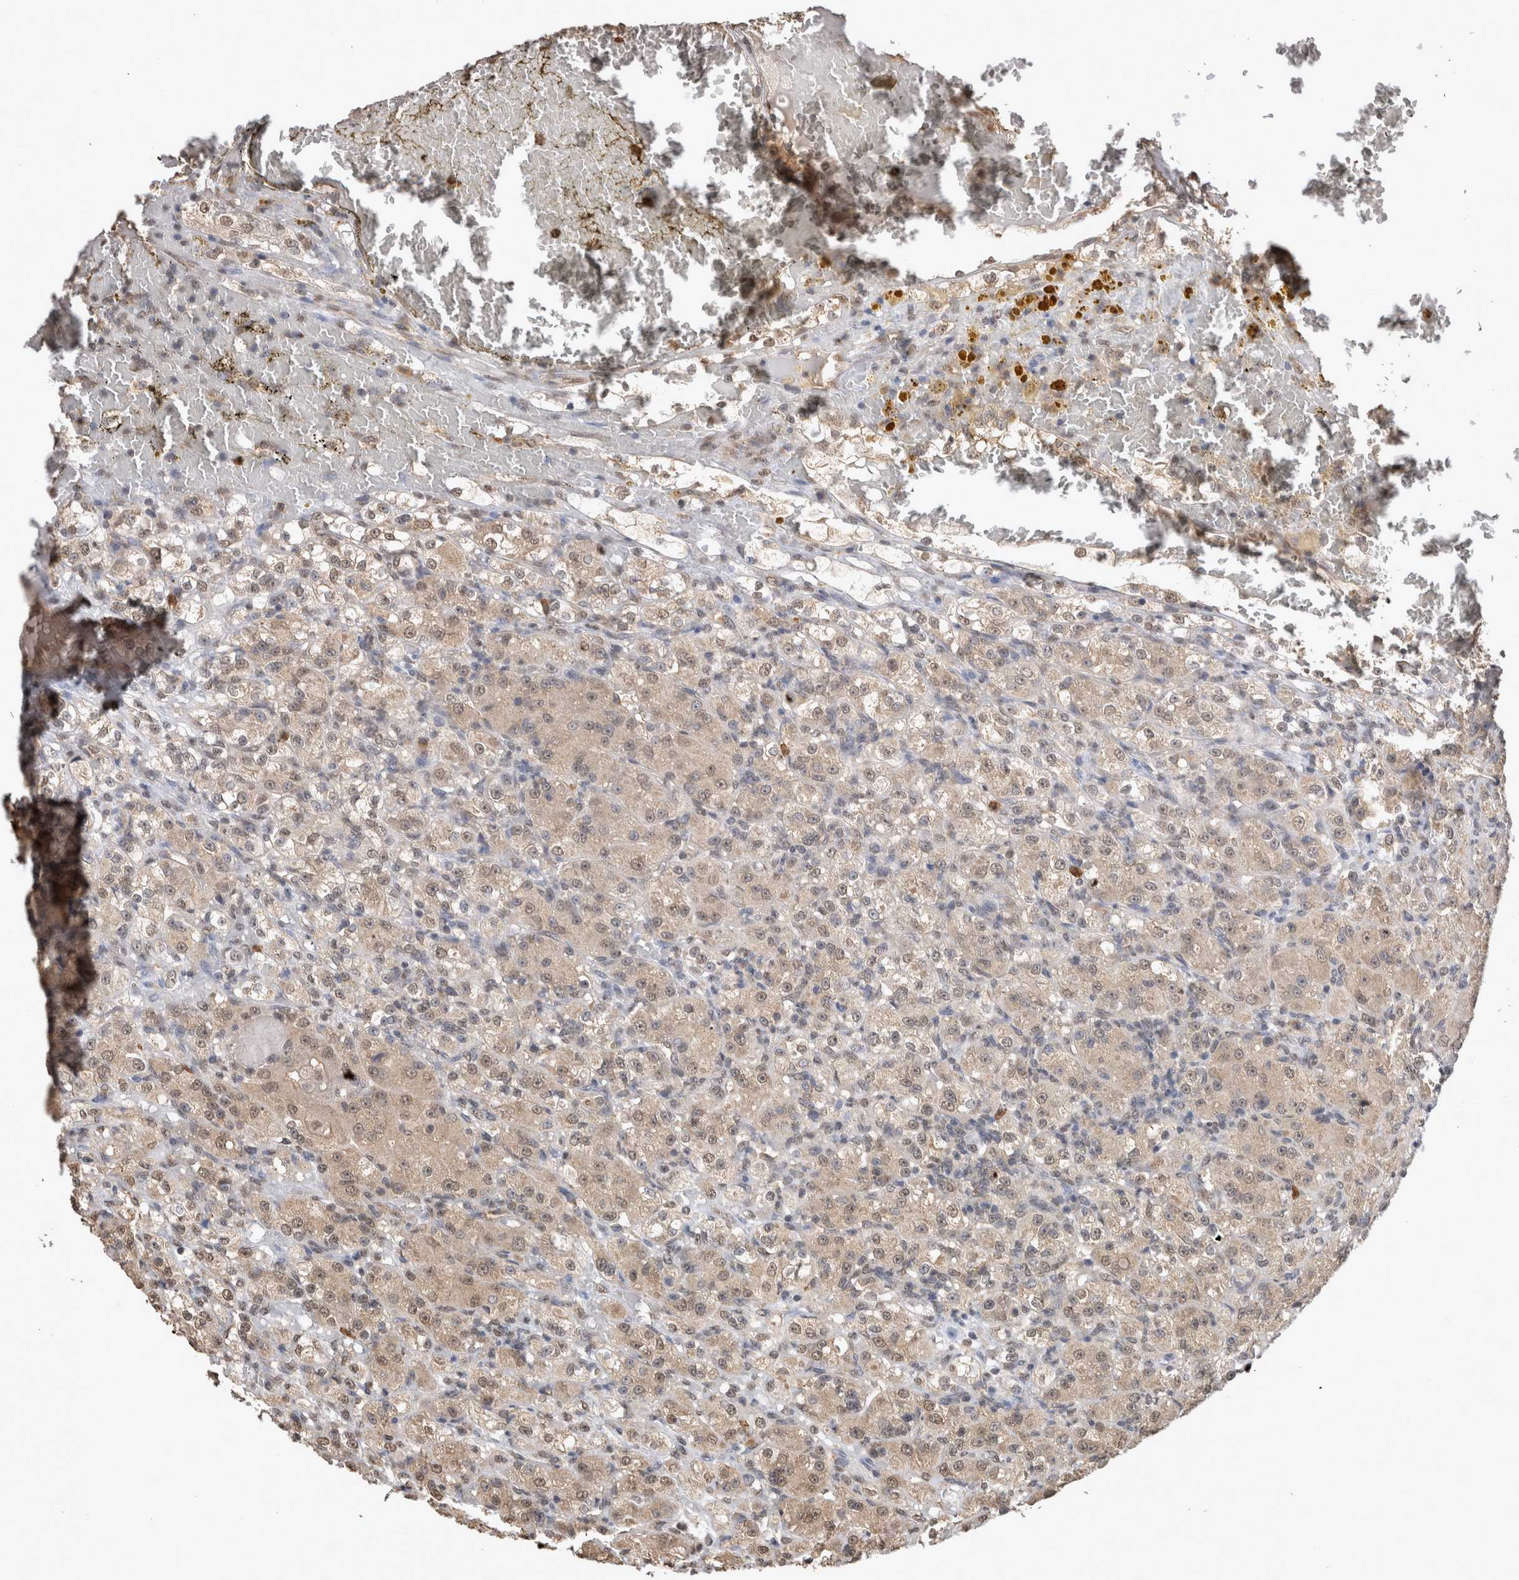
{"staining": {"intensity": "weak", "quantity": ">75%", "location": "cytoplasmic/membranous,nuclear"}, "tissue": "renal cancer", "cell_type": "Tumor cells", "image_type": "cancer", "snomed": [{"axis": "morphology", "description": "Normal tissue, NOS"}, {"axis": "morphology", "description": "Adenocarcinoma, NOS"}, {"axis": "topography", "description": "Kidney"}], "caption": "A photomicrograph showing weak cytoplasmic/membranous and nuclear staining in approximately >75% of tumor cells in renal cancer, as visualized by brown immunohistochemical staining.", "gene": "PAK4", "patient": {"sex": "male", "age": 61}}